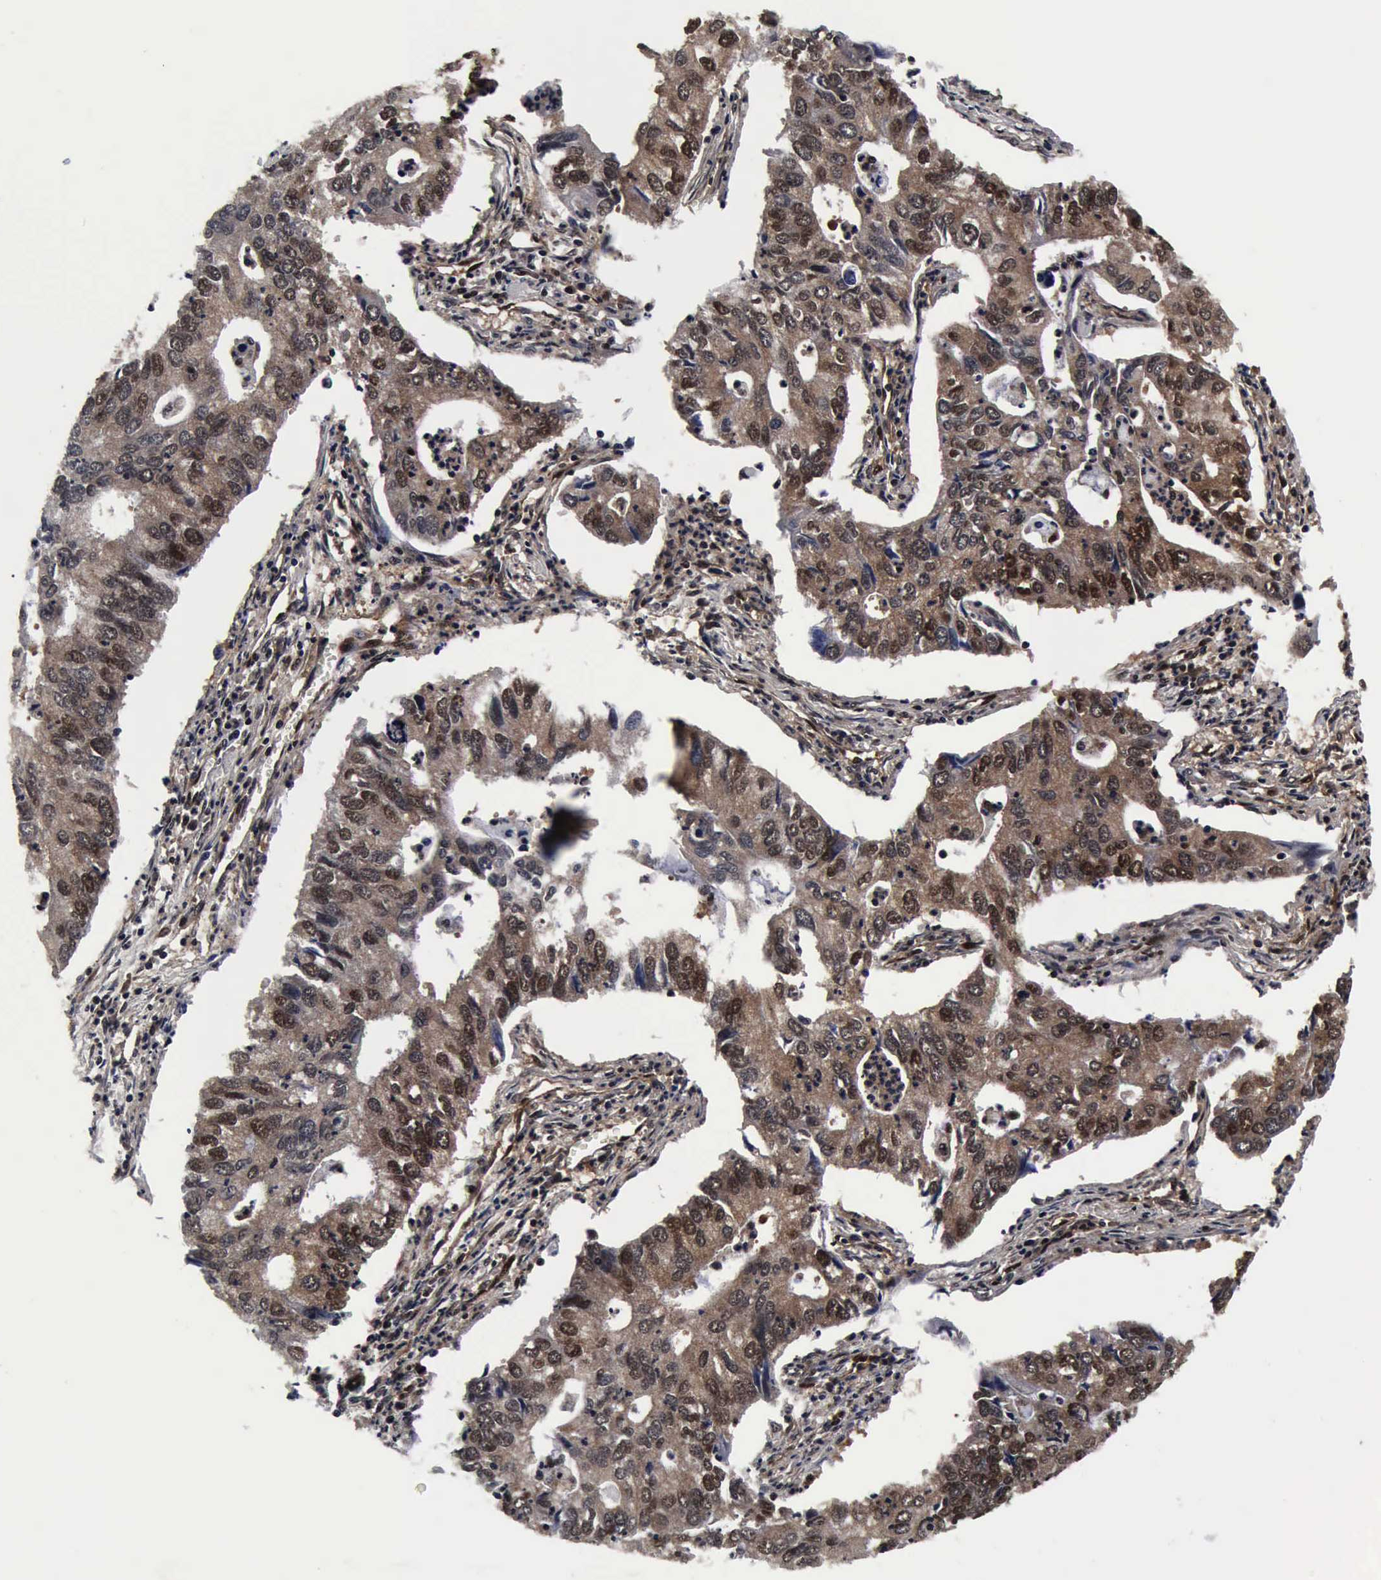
{"staining": {"intensity": "moderate", "quantity": "25%-75%", "location": "cytoplasmic/membranous,nuclear"}, "tissue": "lung cancer", "cell_type": "Tumor cells", "image_type": "cancer", "snomed": [{"axis": "morphology", "description": "Adenocarcinoma, NOS"}, {"axis": "topography", "description": "Lung"}], "caption": "A photomicrograph of lung adenocarcinoma stained for a protein displays moderate cytoplasmic/membranous and nuclear brown staining in tumor cells.", "gene": "UBC", "patient": {"sex": "male", "age": 48}}